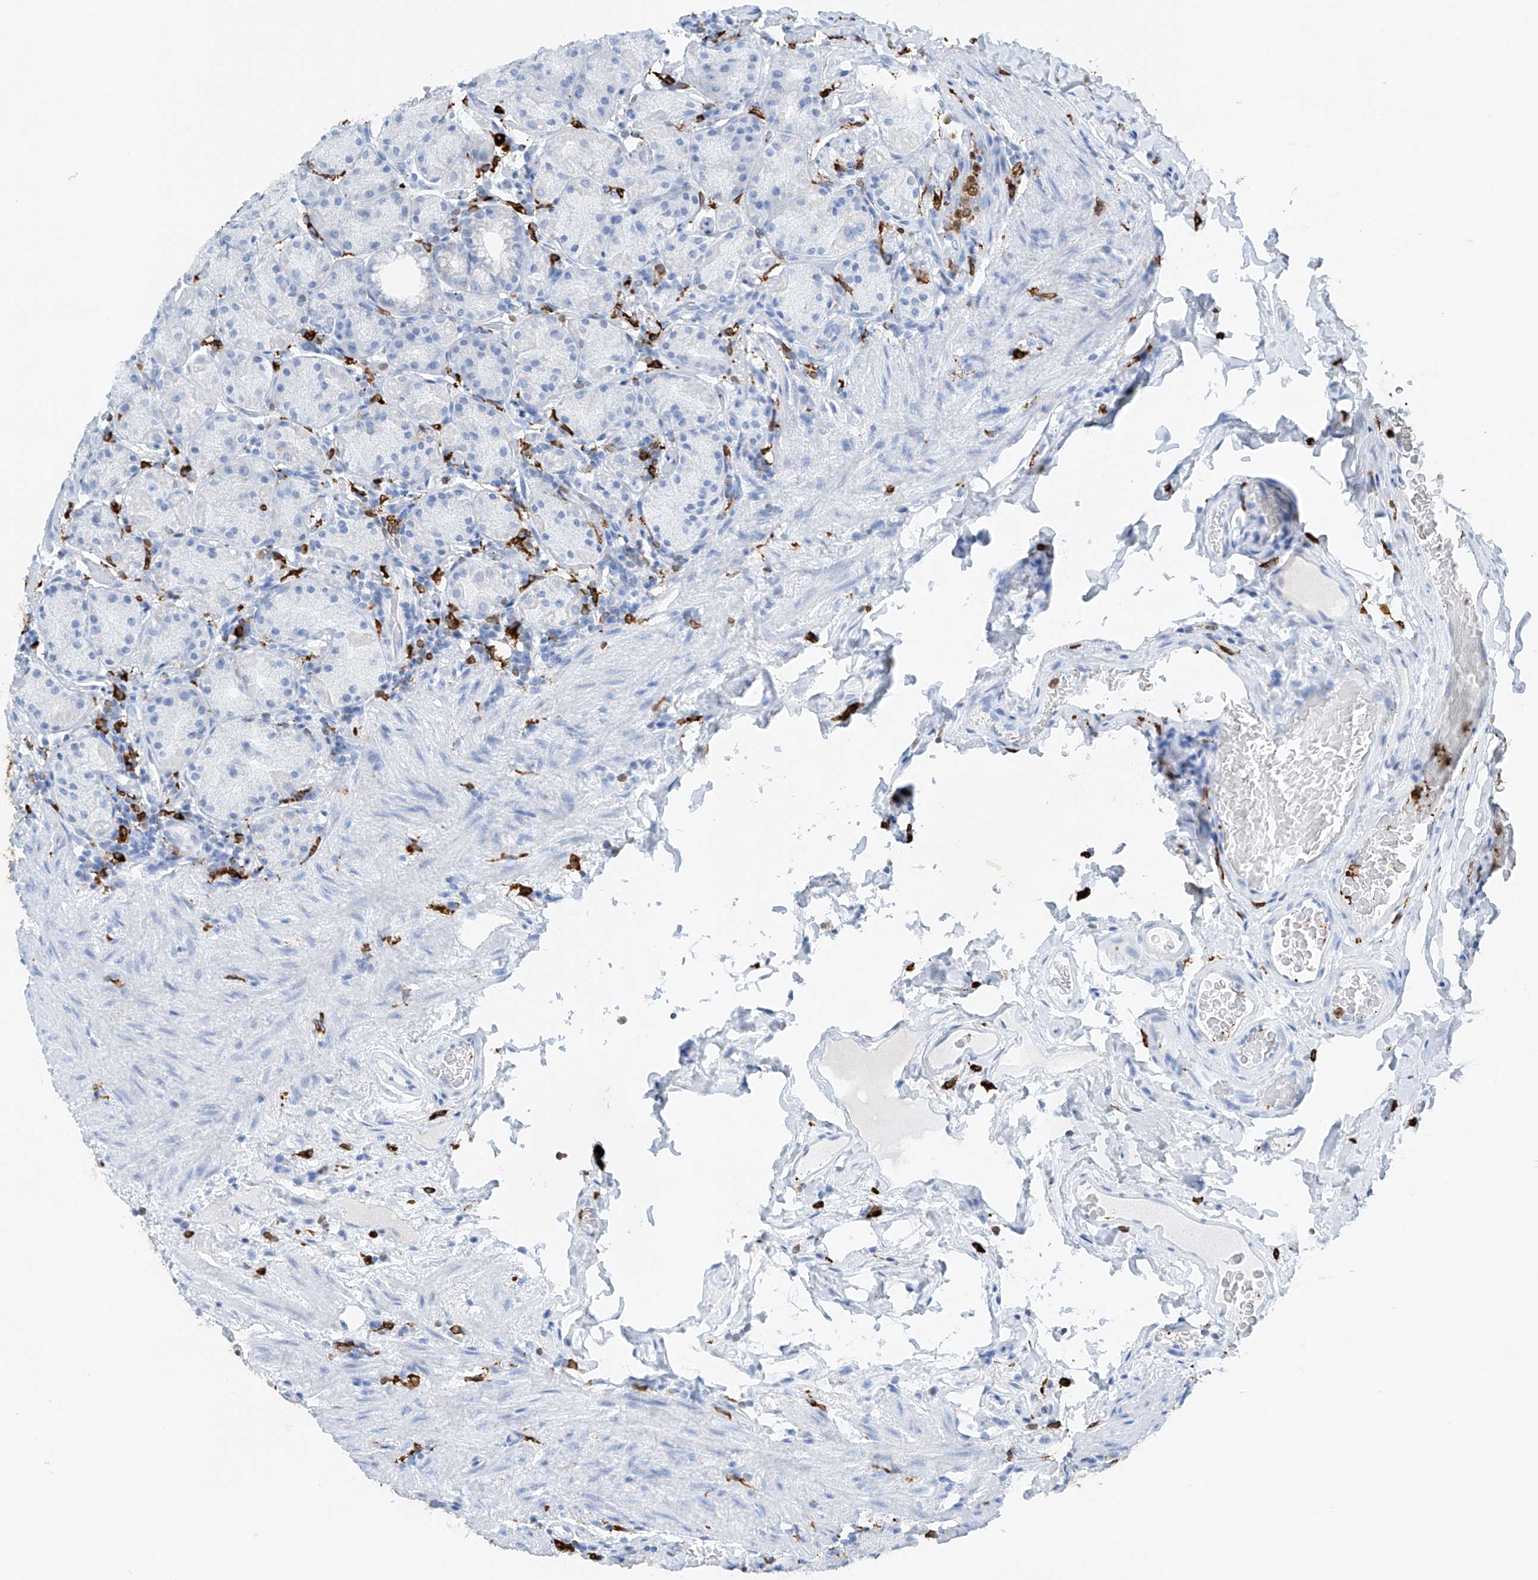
{"staining": {"intensity": "weak", "quantity": "<25%", "location": "cytoplasmic/membranous"}, "tissue": "stomach", "cell_type": "Glandular cells", "image_type": "normal", "snomed": [{"axis": "morphology", "description": "Normal tissue, NOS"}, {"axis": "topography", "description": "Stomach, upper"}], "caption": "Immunohistochemistry (IHC) histopathology image of normal human stomach stained for a protein (brown), which exhibits no positivity in glandular cells. (Brightfield microscopy of DAB immunohistochemistry at high magnification).", "gene": "TBXAS1", "patient": {"sex": "male", "age": 68}}